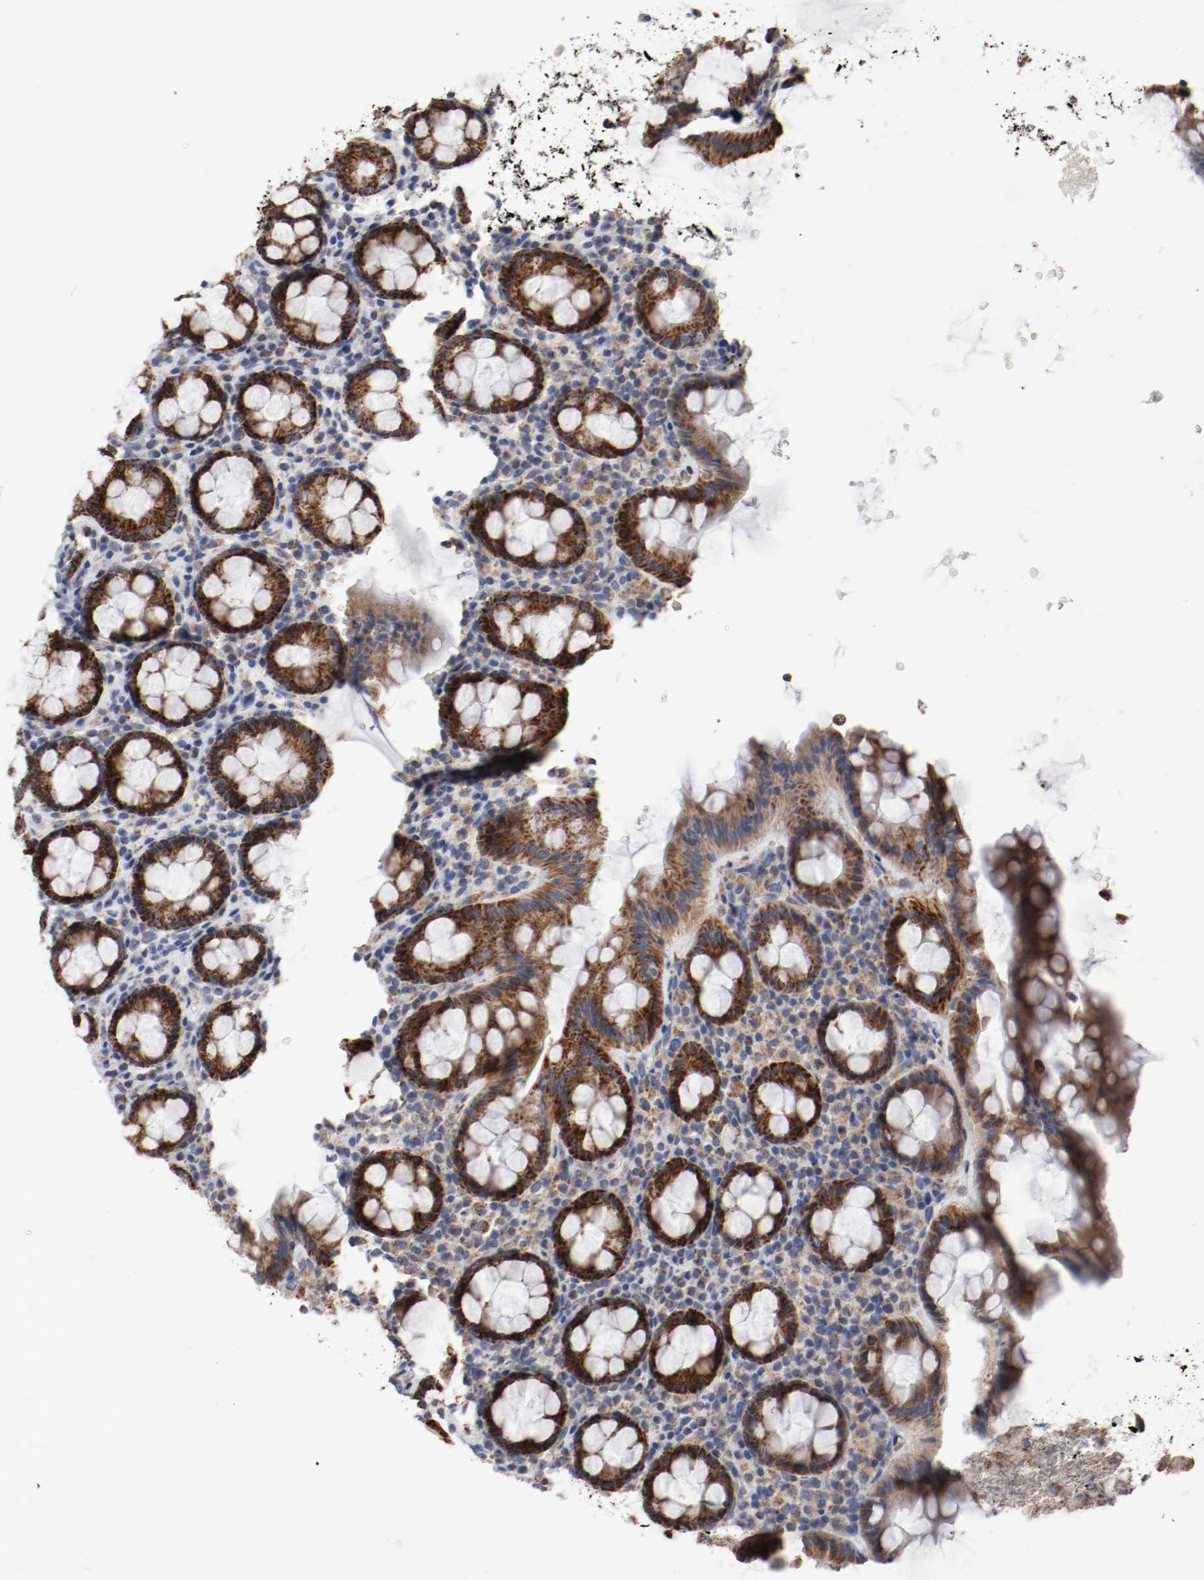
{"staining": {"intensity": "strong", "quantity": ">75%", "location": "cytoplasmic/membranous"}, "tissue": "rectum", "cell_type": "Glandular cells", "image_type": "normal", "snomed": [{"axis": "morphology", "description": "Normal tissue, NOS"}, {"axis": "topography", "description": "Rectum"}], "caption": "A high-resolution image shows immunohistochemistry staining of unremarkable rectum, which demonstrates strong cytoplasmic/membranous expression in approximately >75% of glandular cells. Ihc stains the protein of interest in brown and the nuclei are stained blue.", "gene": "AFG3L2", "patient": {"sex": "male", "age": 92}}